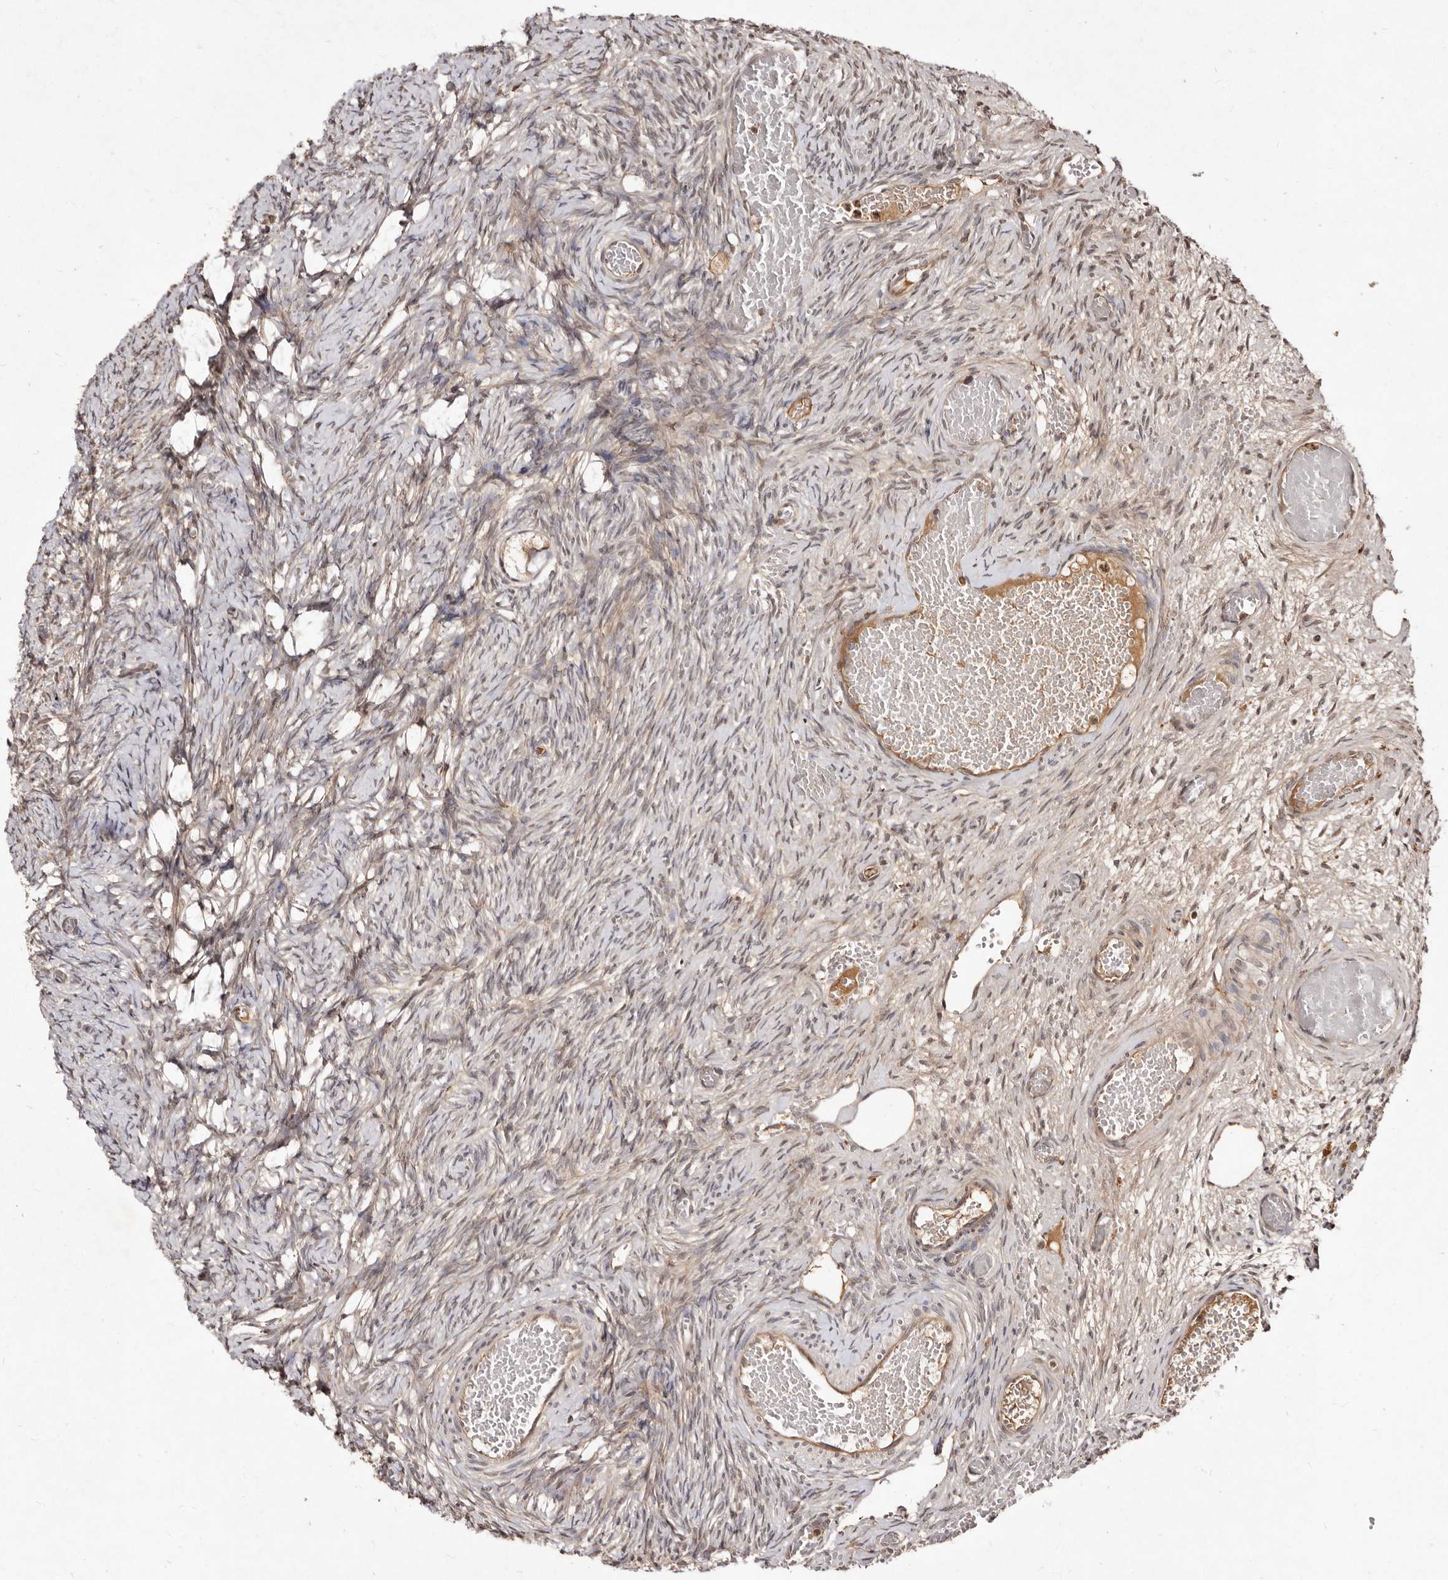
{"staining": {"intensity": "weak", "quantity": "25%-75%", "location": "cytoplasmic/membranous"}, "tissue": "ovary", "cell_type": "Follicle cells", "image_type": "normal", "snomed": [{"axis": "morphology", "description": "Adenocarcinoma, NOS"}, {"axis": "topography", "description": "Endometrium"}], "caption": "Ovary stained with IHC reveals weak cytoplasmic/membranous positivity in approximately 25%-75% of follicle cells.", "gene": "LCORL", "patient": {"sex": "female", "age": 32}}